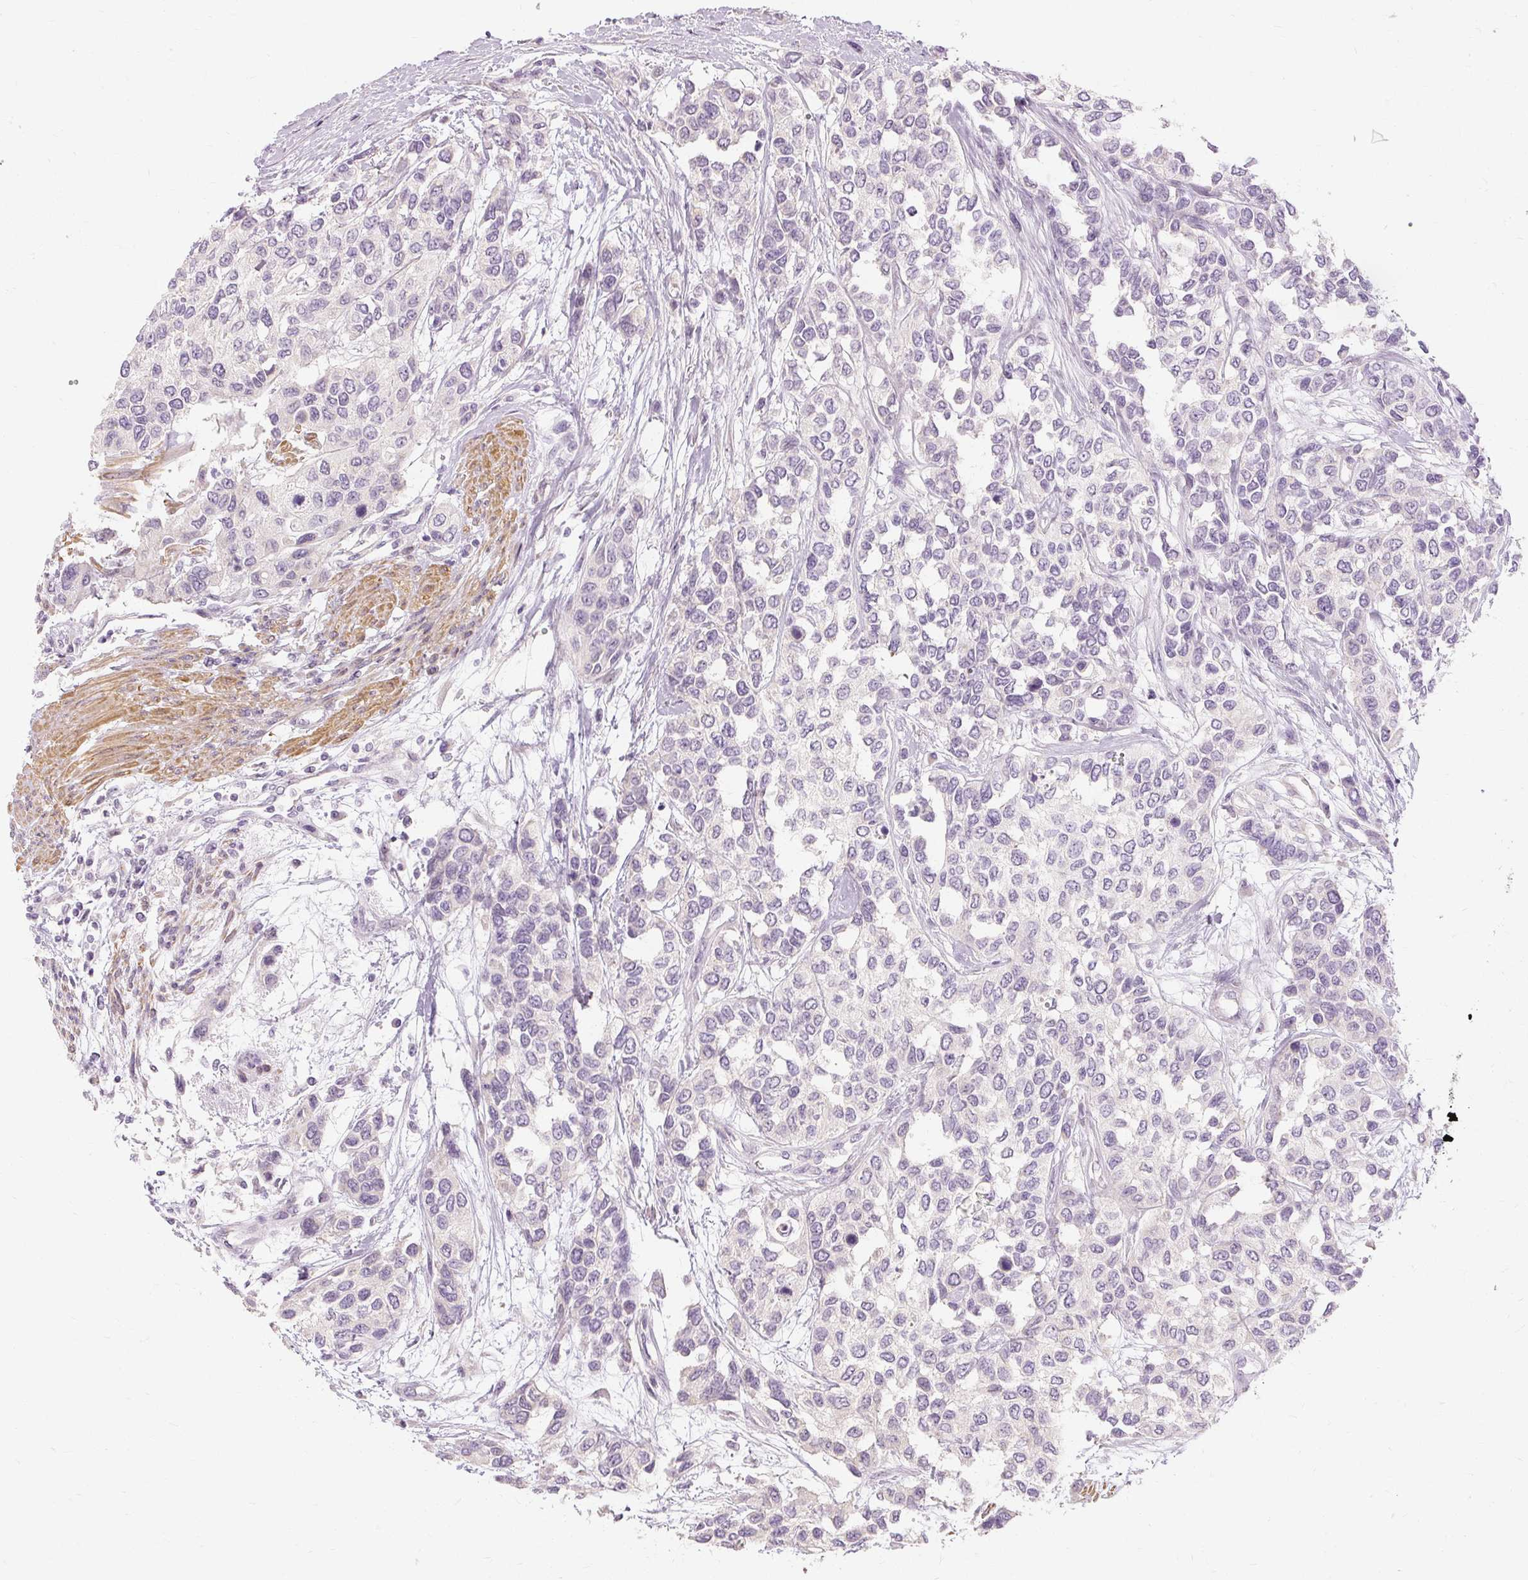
{"staining": {"intensity": "negative", "quantity": "none", "location": "none"}, "tissue": "urothelial cancer", "cell_type": "Tumor cells", "image_type": "cancer", "snomed": [{"axis": "morphology", "description": "Normal tissue, NOS"}, {"axis": "morphology", "description": "Urothelial carcinoma, High grade"}, {"axis": "topography", "description": "Vascular tissue"}, {"axis": "topography", "description": "Urinary bladder"}], "caption": "This image is of urothelial cancer stained with immunohistochemistry (IHC) to label a protein in brown with the nuclei are counter-stained blue. There is no positivity in tumor cells.", "gene": "CAPN3", "patient": {"sex": "female", "age": 56}}